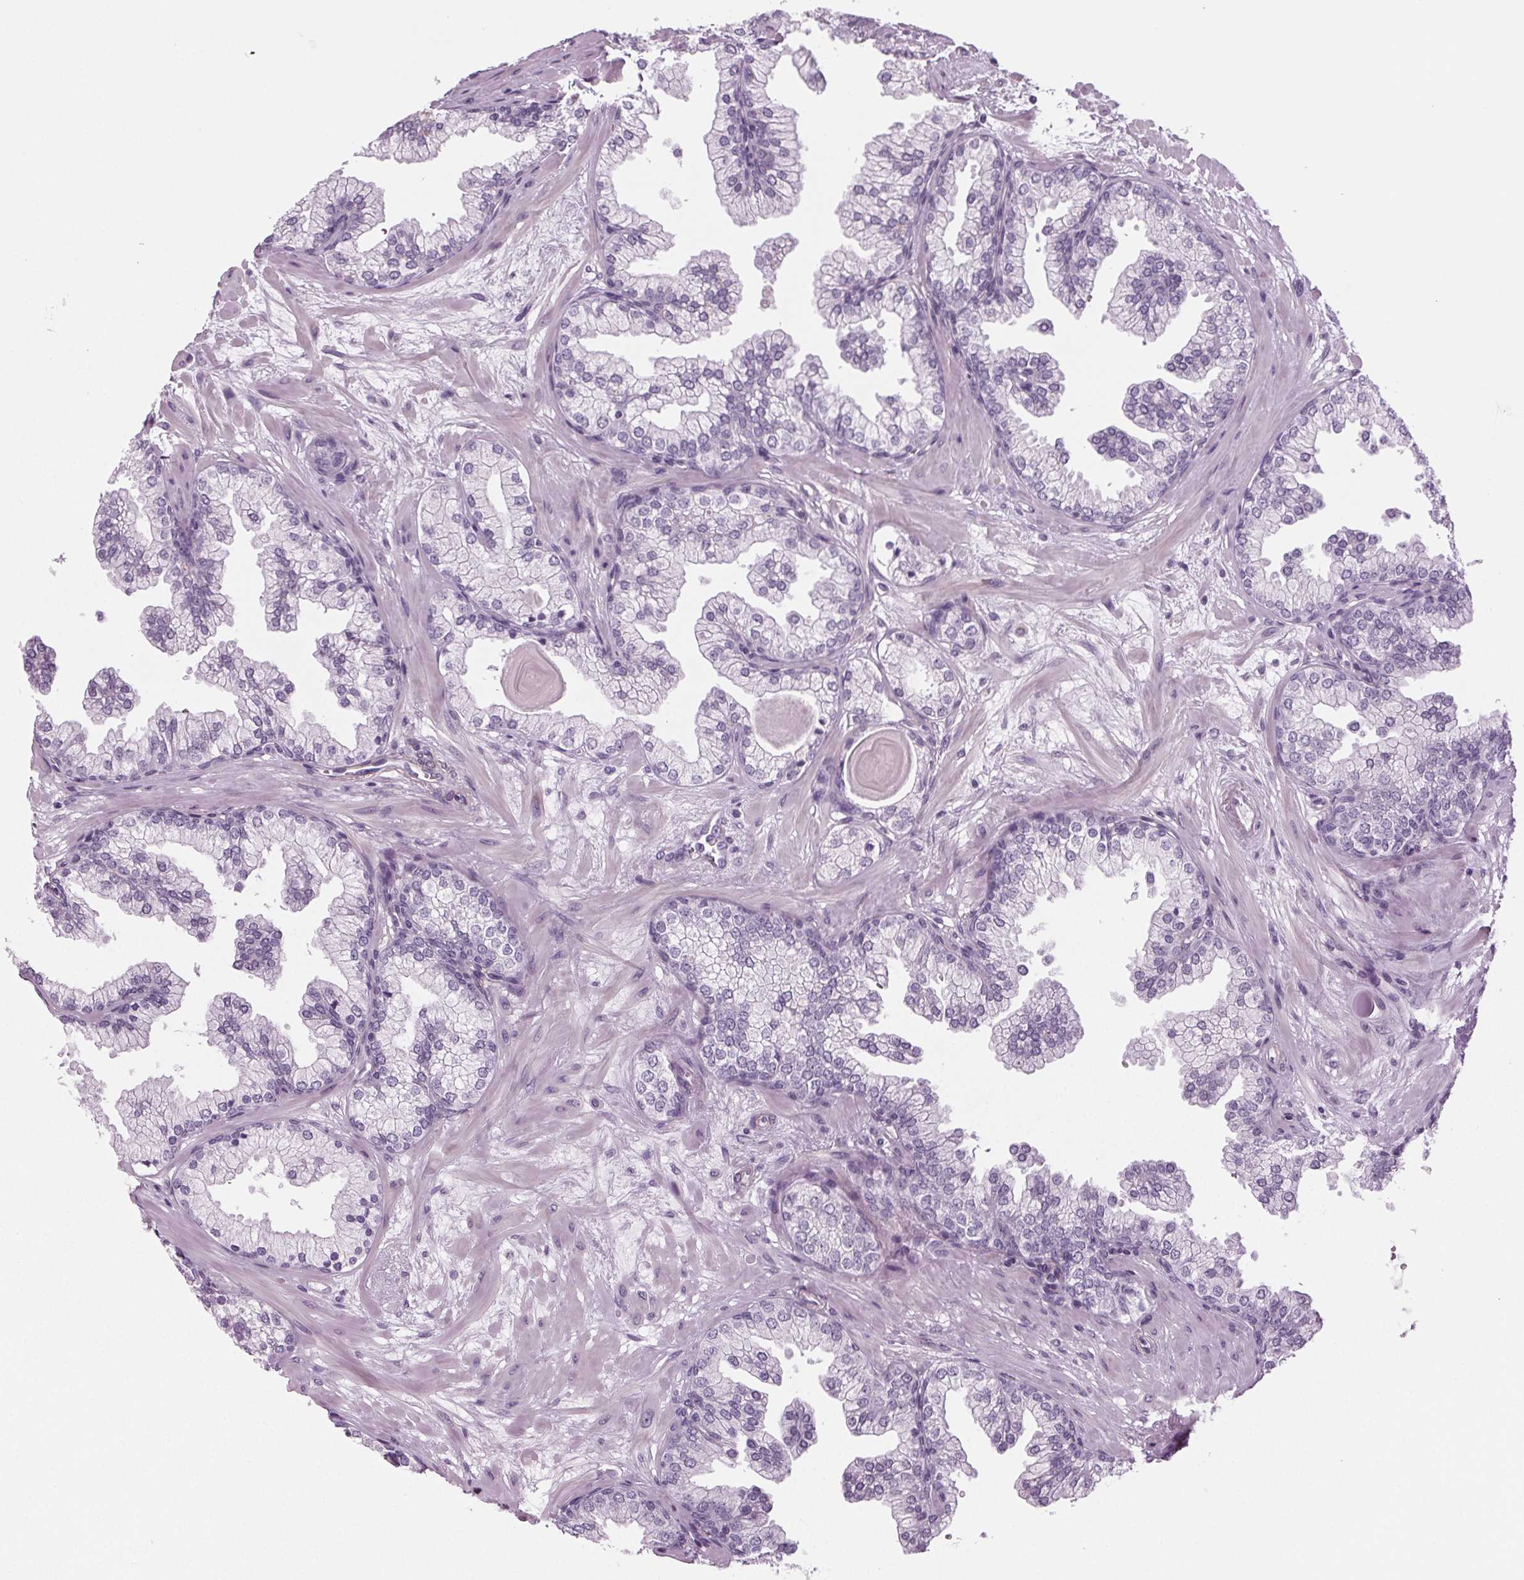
{"staining": {"intensity": "negative", "quantity": "none", "location": "none"}, "tissue": "prostate", "cell_type": "Glandular cells", "image_type": "normal", "snomed": [{"axis": "morphology", "description": "Normal tissue, NOS"}, {"axis": "topography", "description": "Prostate"}, {"axis": "topography", "description": "Peripheral nerve tissue"}], "caption": "An IHC micrograph of normal prostate is shown. There is no staining in glandular cells of prostate. Brightfield microscopy of immunohistochemistry (IHC) stained with DAB (brown) and hematoxylin (blue), captured at high magnification.", "gene": "BHLHE22", "patient": {"sex": "male", "age": 61}}